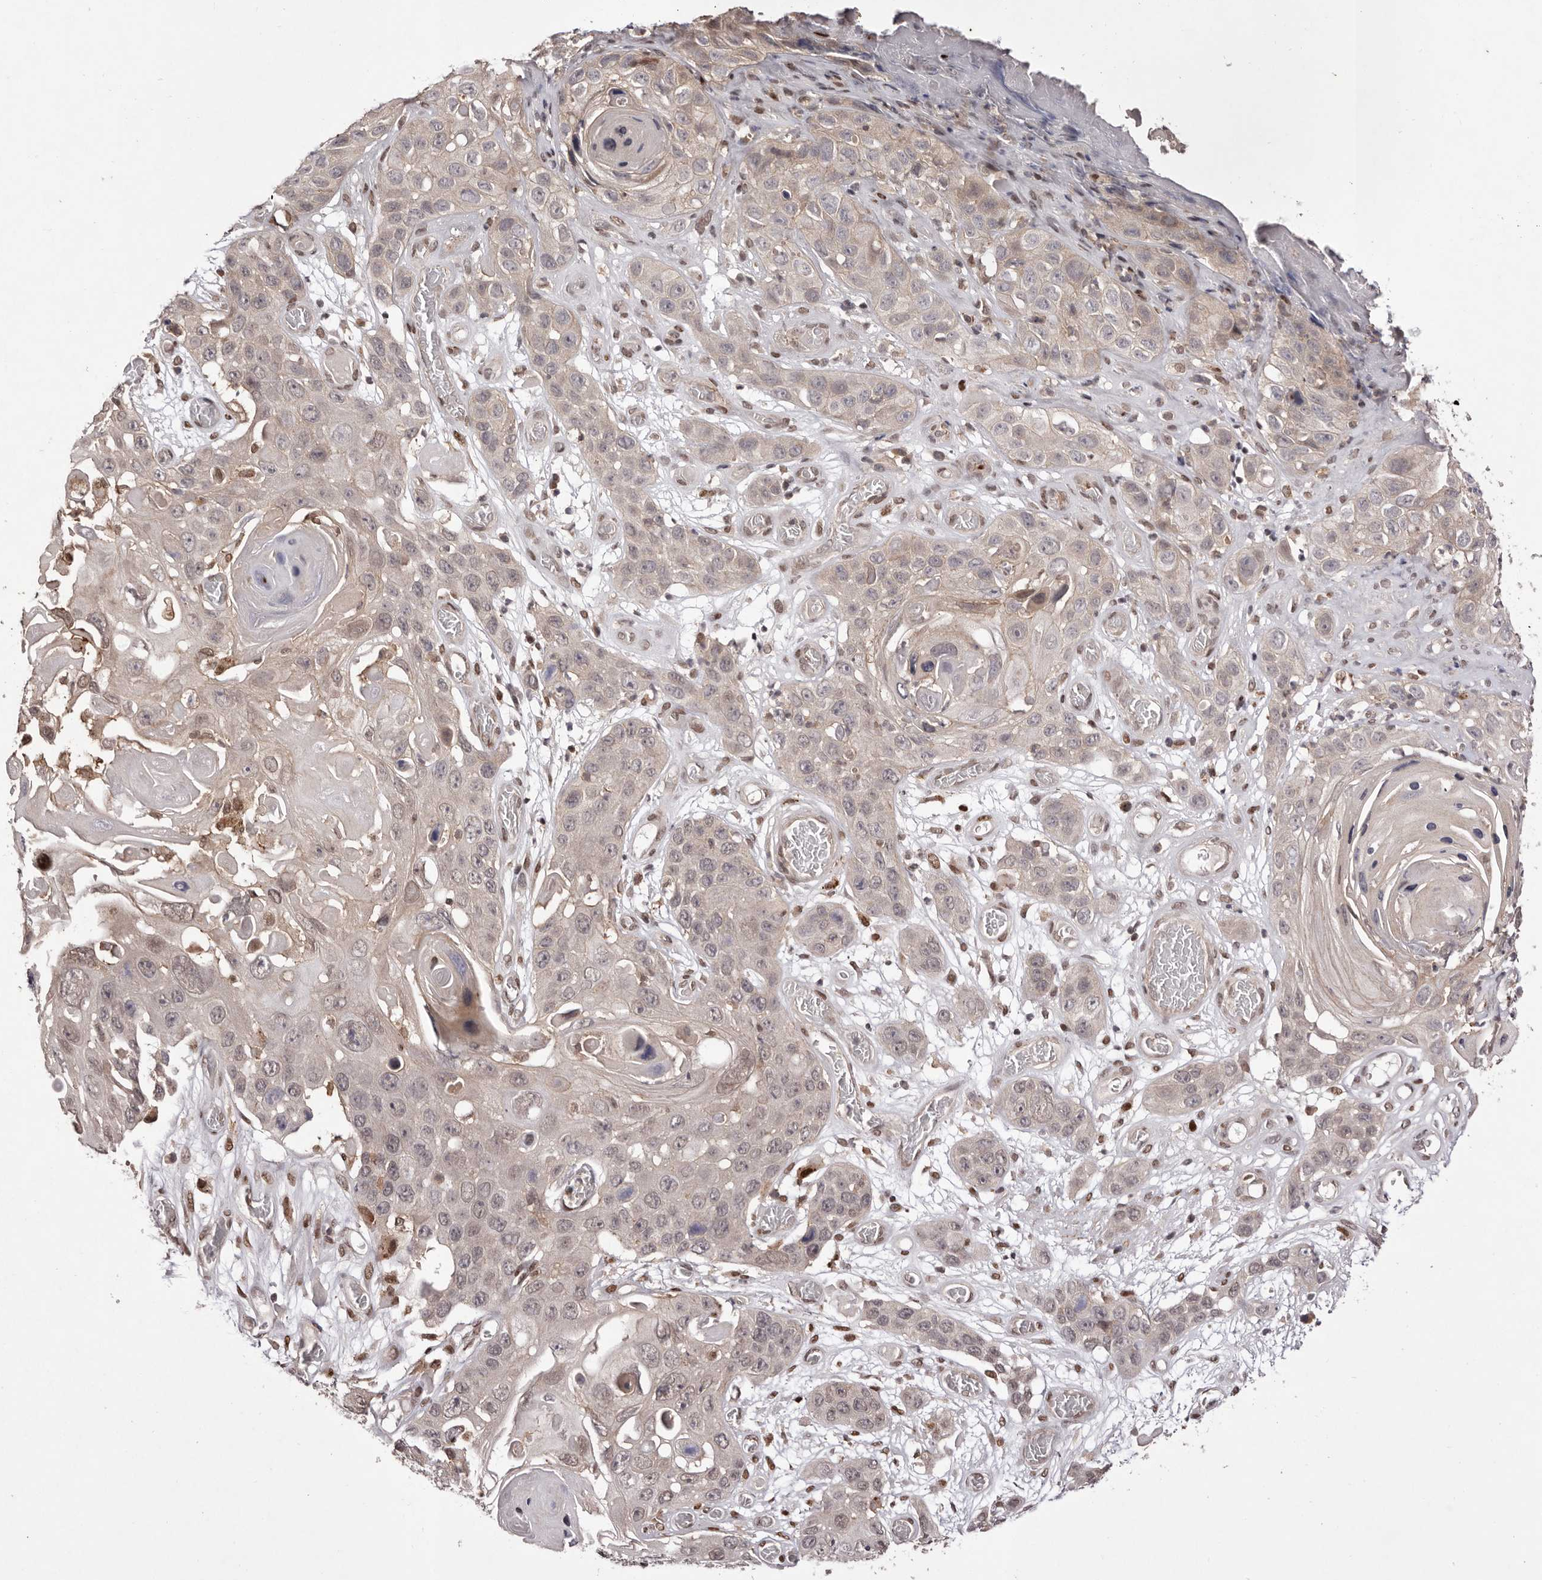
{"staining": {"intensity": "weak", "quantity": "25%-75%", "location": "nuclear"}, "tissue": "skin cancer", "cell_type": "Tumor cells", "image_type": "cancer", "snomed": [{"axis": "morphology", "description": "Squamous cell carcinoma, NOS"}, {"axis": "topography", "description": "Skin"}], "caption": "Squamous cell carcinoma (skin) tissue displays weak nuclear expression in approximately 25%-75% of tumor cells, visualized by immunohistochemistry.", "gene": "FBXO5", "patient": {"sex": "male", "age": 55}}